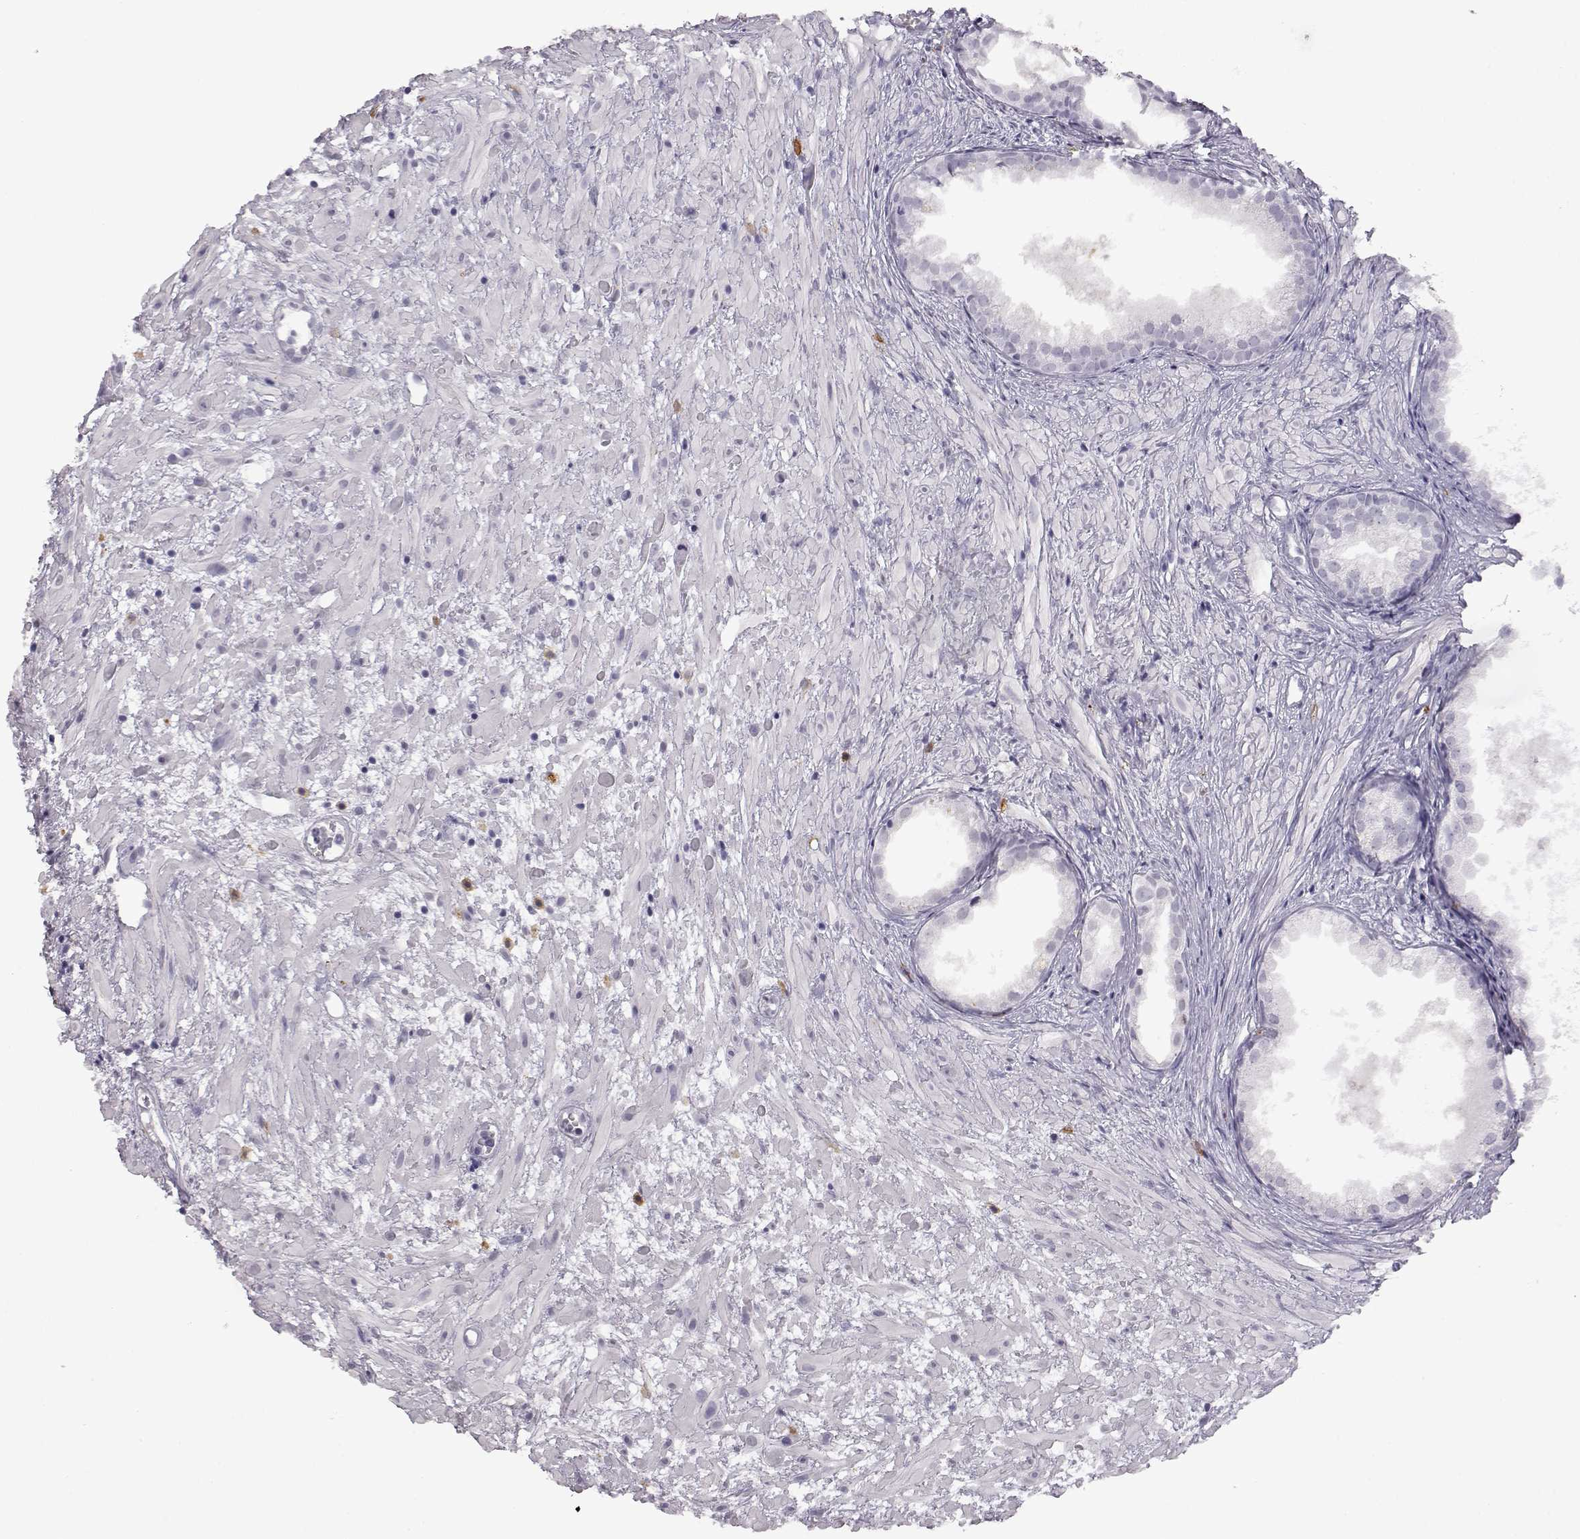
{"staining": {"intensity": "negative", "quantity": "none", "location": "none"}, "tissue": "prostate cancer", "cell_type": "Tumor cells", "image_type": "cancer", "snomed": [{"axis": "morphology", "description": "Adenocarcinoma, High grade"}, {"axis": "topography", "description": "Prostate"}], "caption": "Tumor cells are negative for brown protein staining in prostate cancer.", "gene": "VGF", "patient": {"sex": "male", "age": 79}}